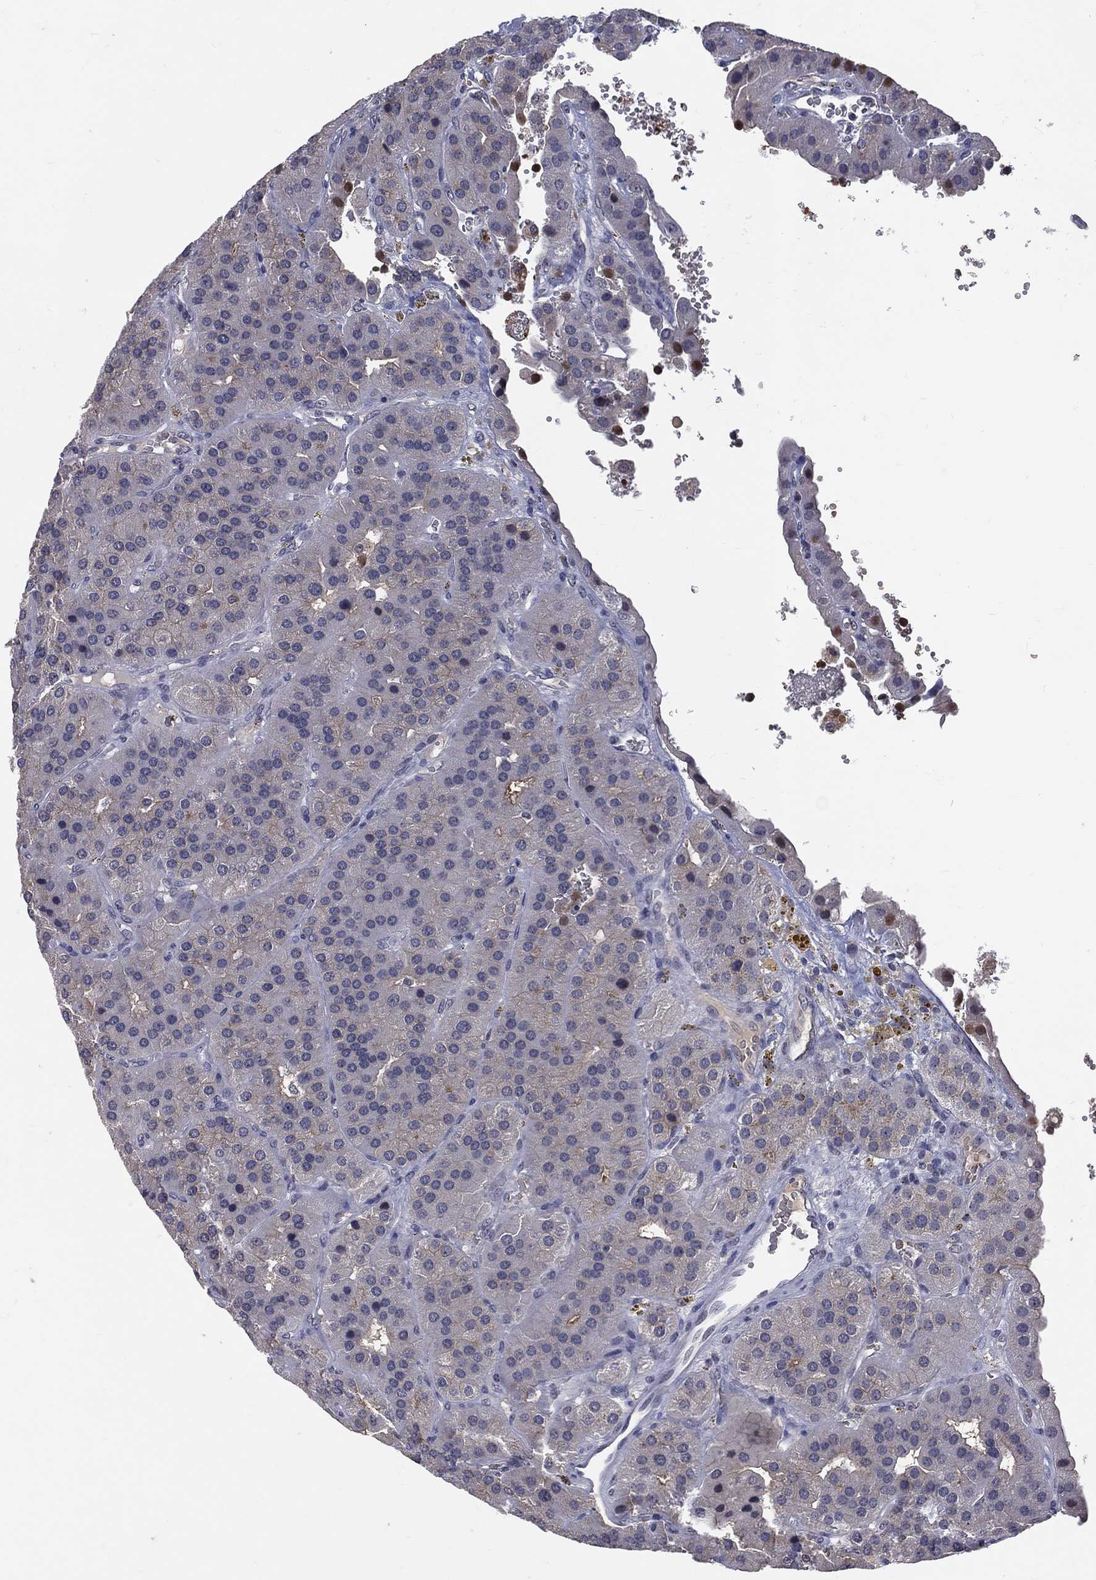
{"staining": {"intensity": "weak", "quantity": "<25%", "location": "cytoplasmic/membranous"}, "tissue": "parathyroid gland", "cell_type": "Glandular cells", "image_type": "normal", "snomed": [{"axis": "morphology", "description": "Normal tissue, NOS"}, {"axis": "morphology", "description": "Adenoma, NOS"}, {"axis": "topography", "description": "Parathyroid gland"}], "caption": "Micrograph shows no protein expression in glandular cells of benign parathyroid gland.", "gene": "DSG4", "patient": {"sex": "female", "age": 86}}